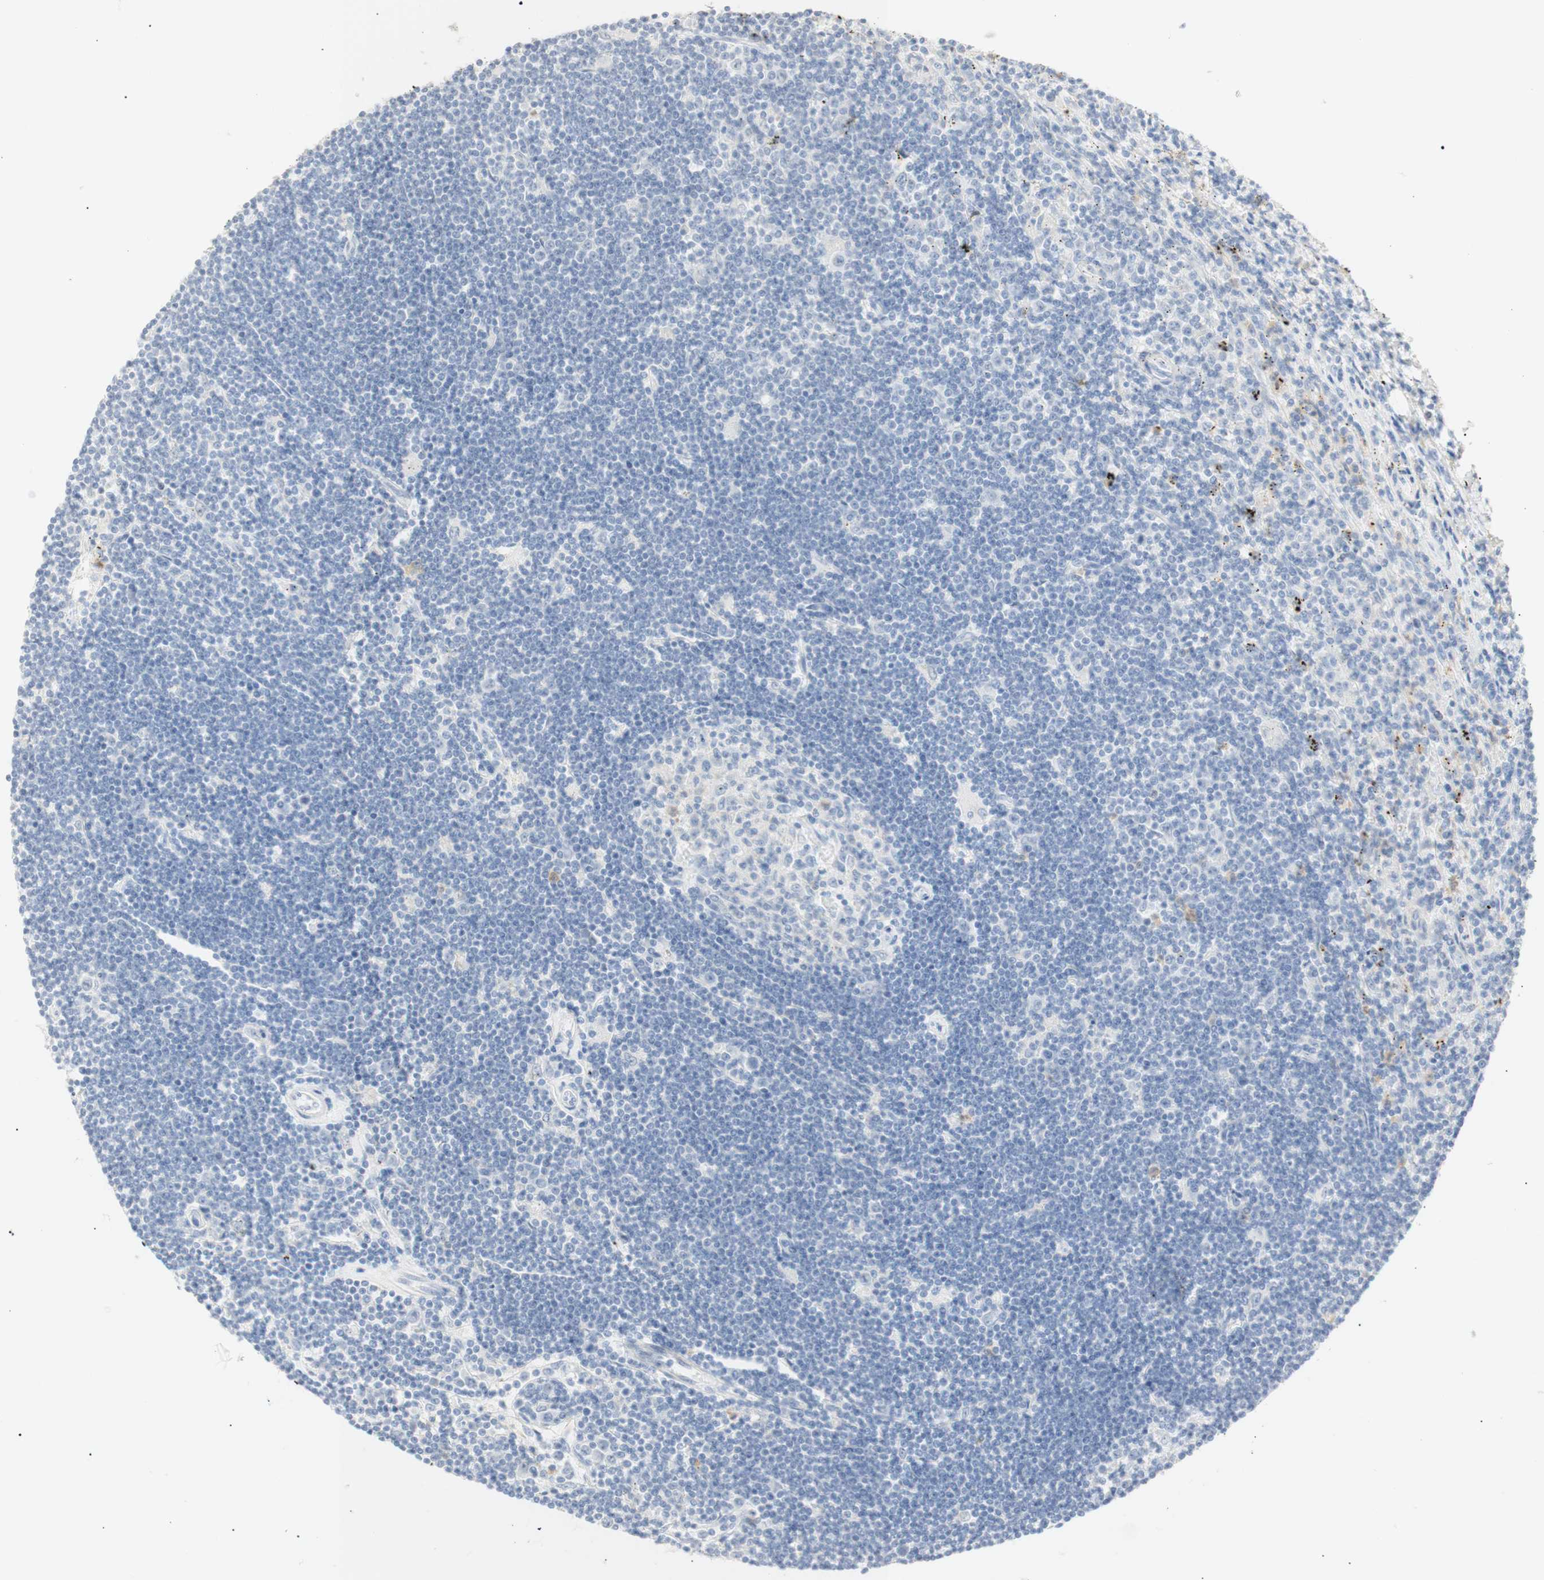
{"staining": {"intensity": "negative", "quantity": "none", "location": "none"}, "tissue": "lymphoma", "cell_type": "Tumor cells", "image_type": "cancer", "snomed": [{"axis": "morphology", "description": "Malignant lymphoma, non-Hodgkin's type, Low grade"}, {"axis": "topography", "description": "Spleen"}], "caption": "Tumor cells show no significant protein expression in malignant lymphoma, non-Hodgkin's type (low-grade).", "gene": "B4GALNT3", "patient": {"sex": "male", "age": 76}}